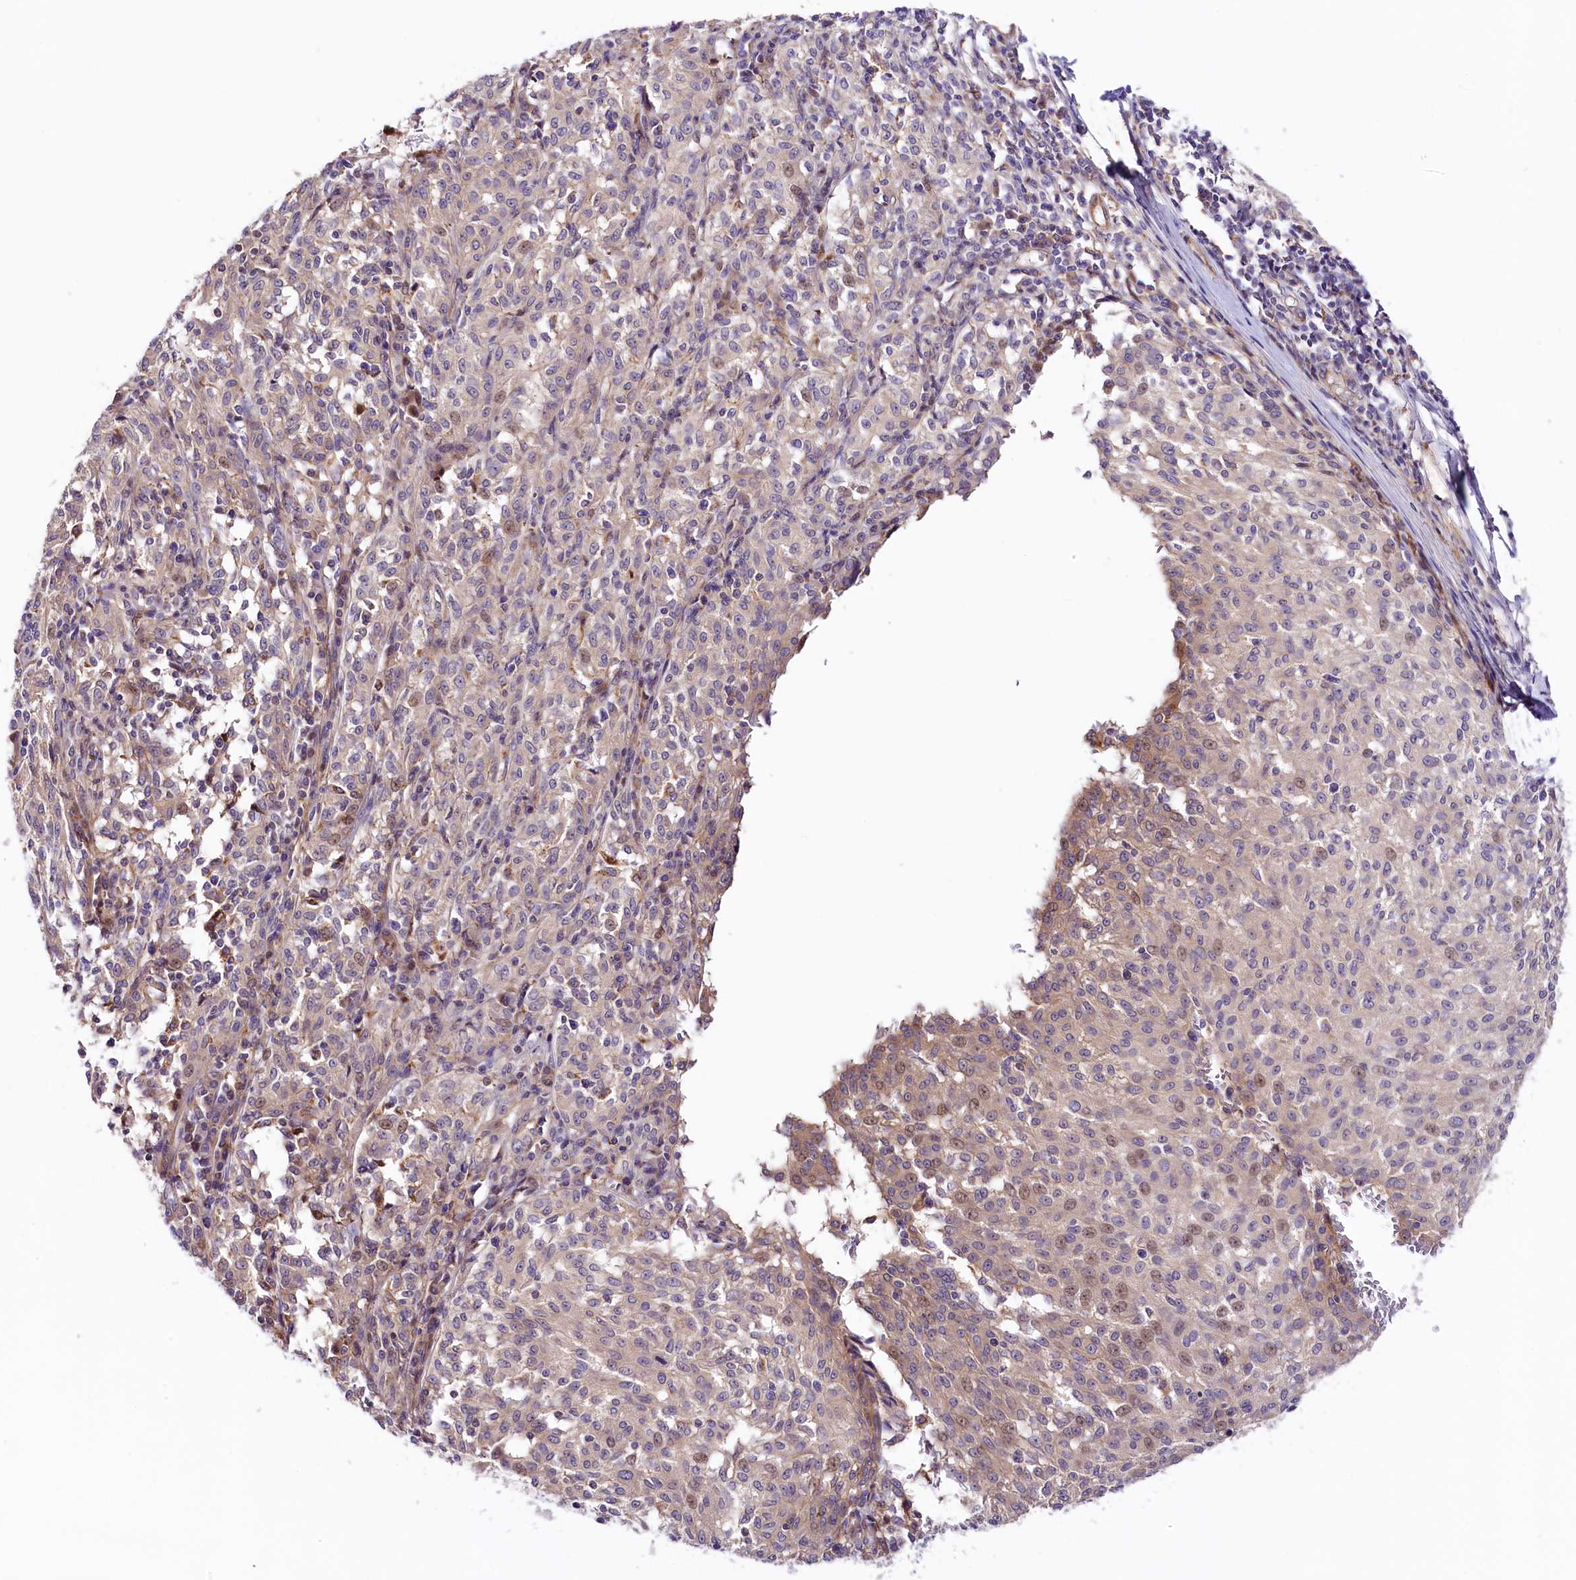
{"staining": {"intensity": "weak", "quantity": "<25%", "location": "nuclear"}, "tissue": "melanoma", "cell_type": "Tumor cells", "image_type": "cancer", "snomed": [{"axis": "morphology", "description": "Malignant melanoma, NOS"}, {"axis": "topography", "description": "Skin"}], "caption": "This is an immunohistochemistry micrograph of human malignant melanoma. There is no staining in tumor cells.", "gene": "ARMC6", "patient": {"sex": "female", "age": 72}}